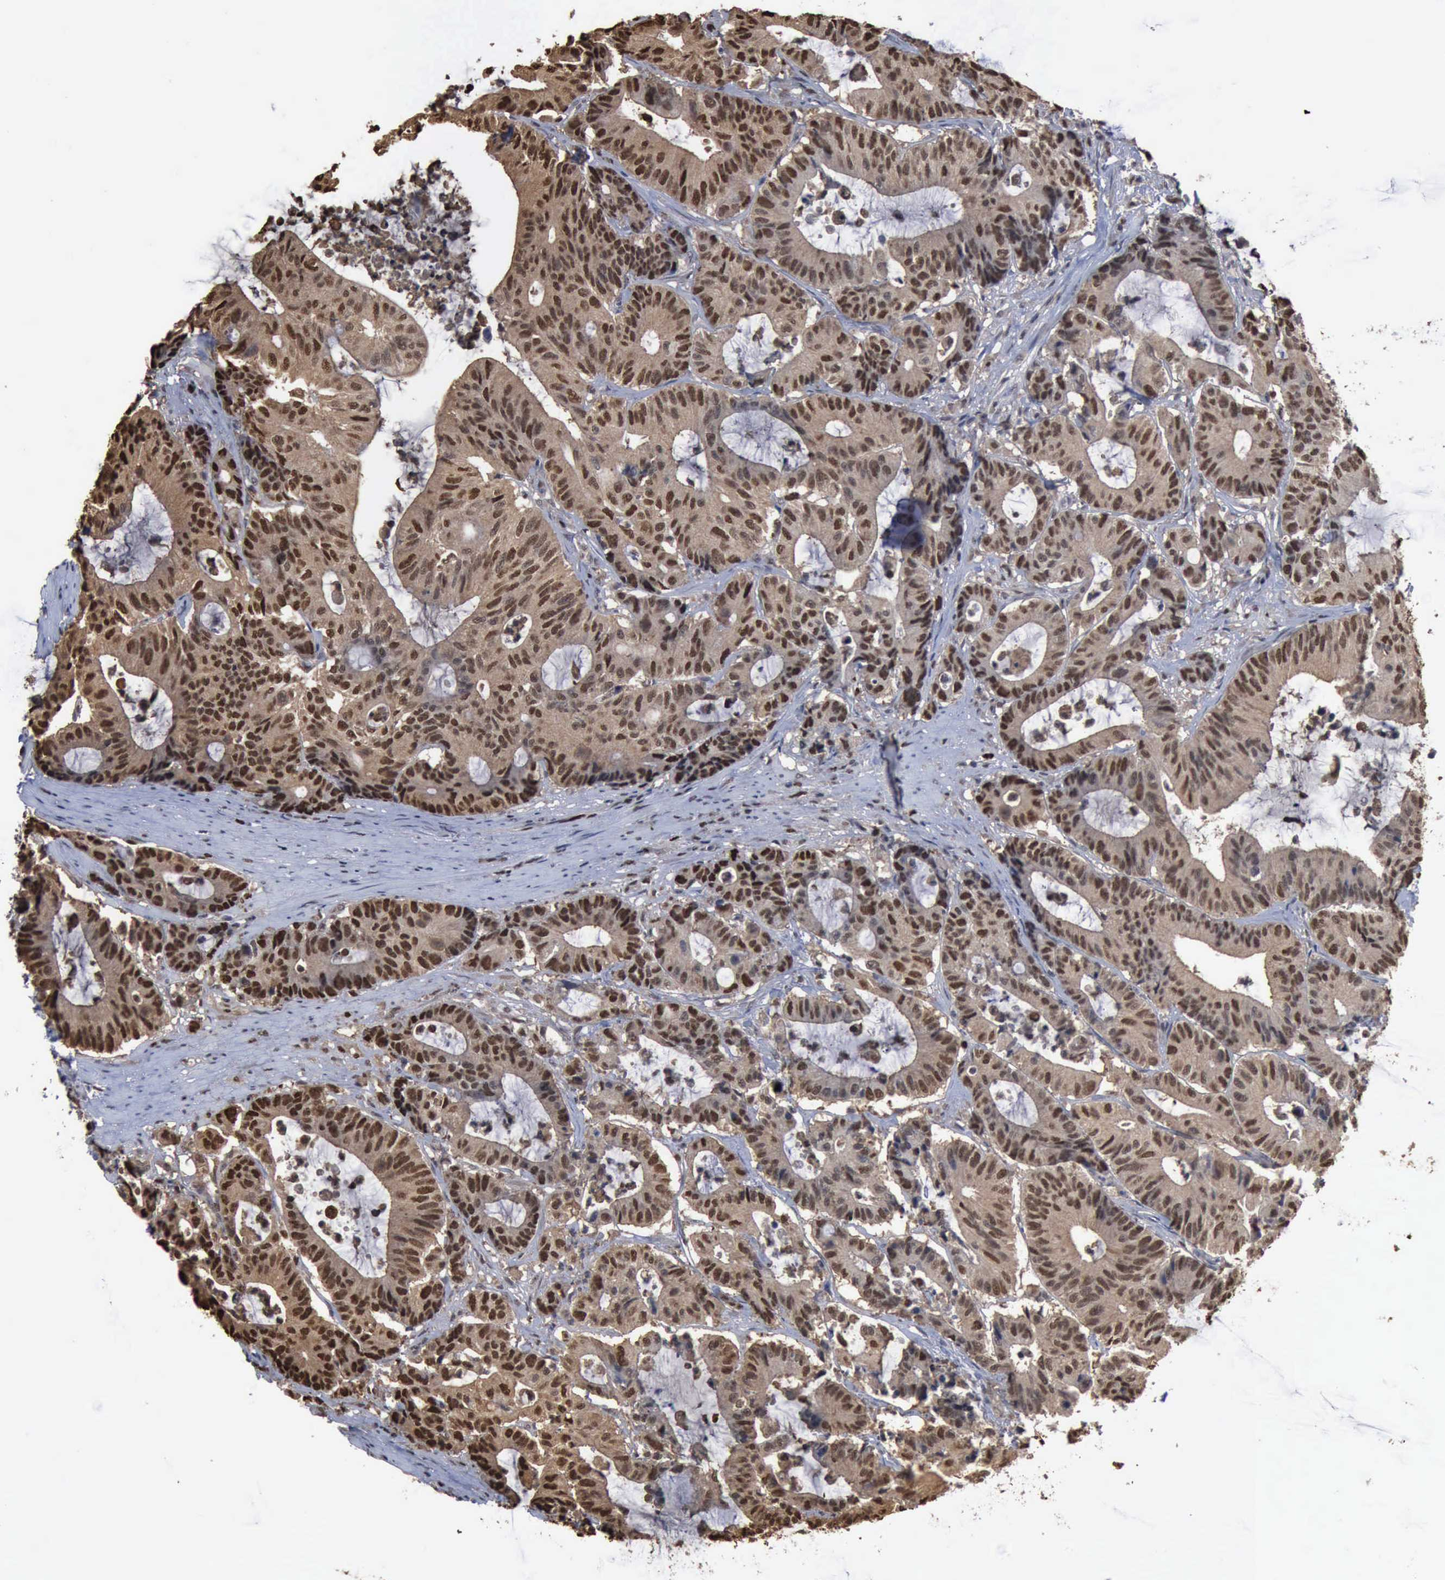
{"staining": {"intensity": "moderate", "quantity": "25%-75%", "location": "nuclear"}, "tissue": "colorectal cancer", "cell_type": "Tumor cells", "image_type": "cancer", "snomed": [{"axis": "morphology", "description": "Adenocarcinoma, NOS"}, {"axis": "topography", "description": "Colon"}], "caption": "Immunohistochemical staining of adenocarcinoma (colorectal) exhibits medium levels of moderate nuclear expression in about 25%-75% of tumor cells.", "gene": "PCNA", "patient": {"sex": "female", "age": 84}}